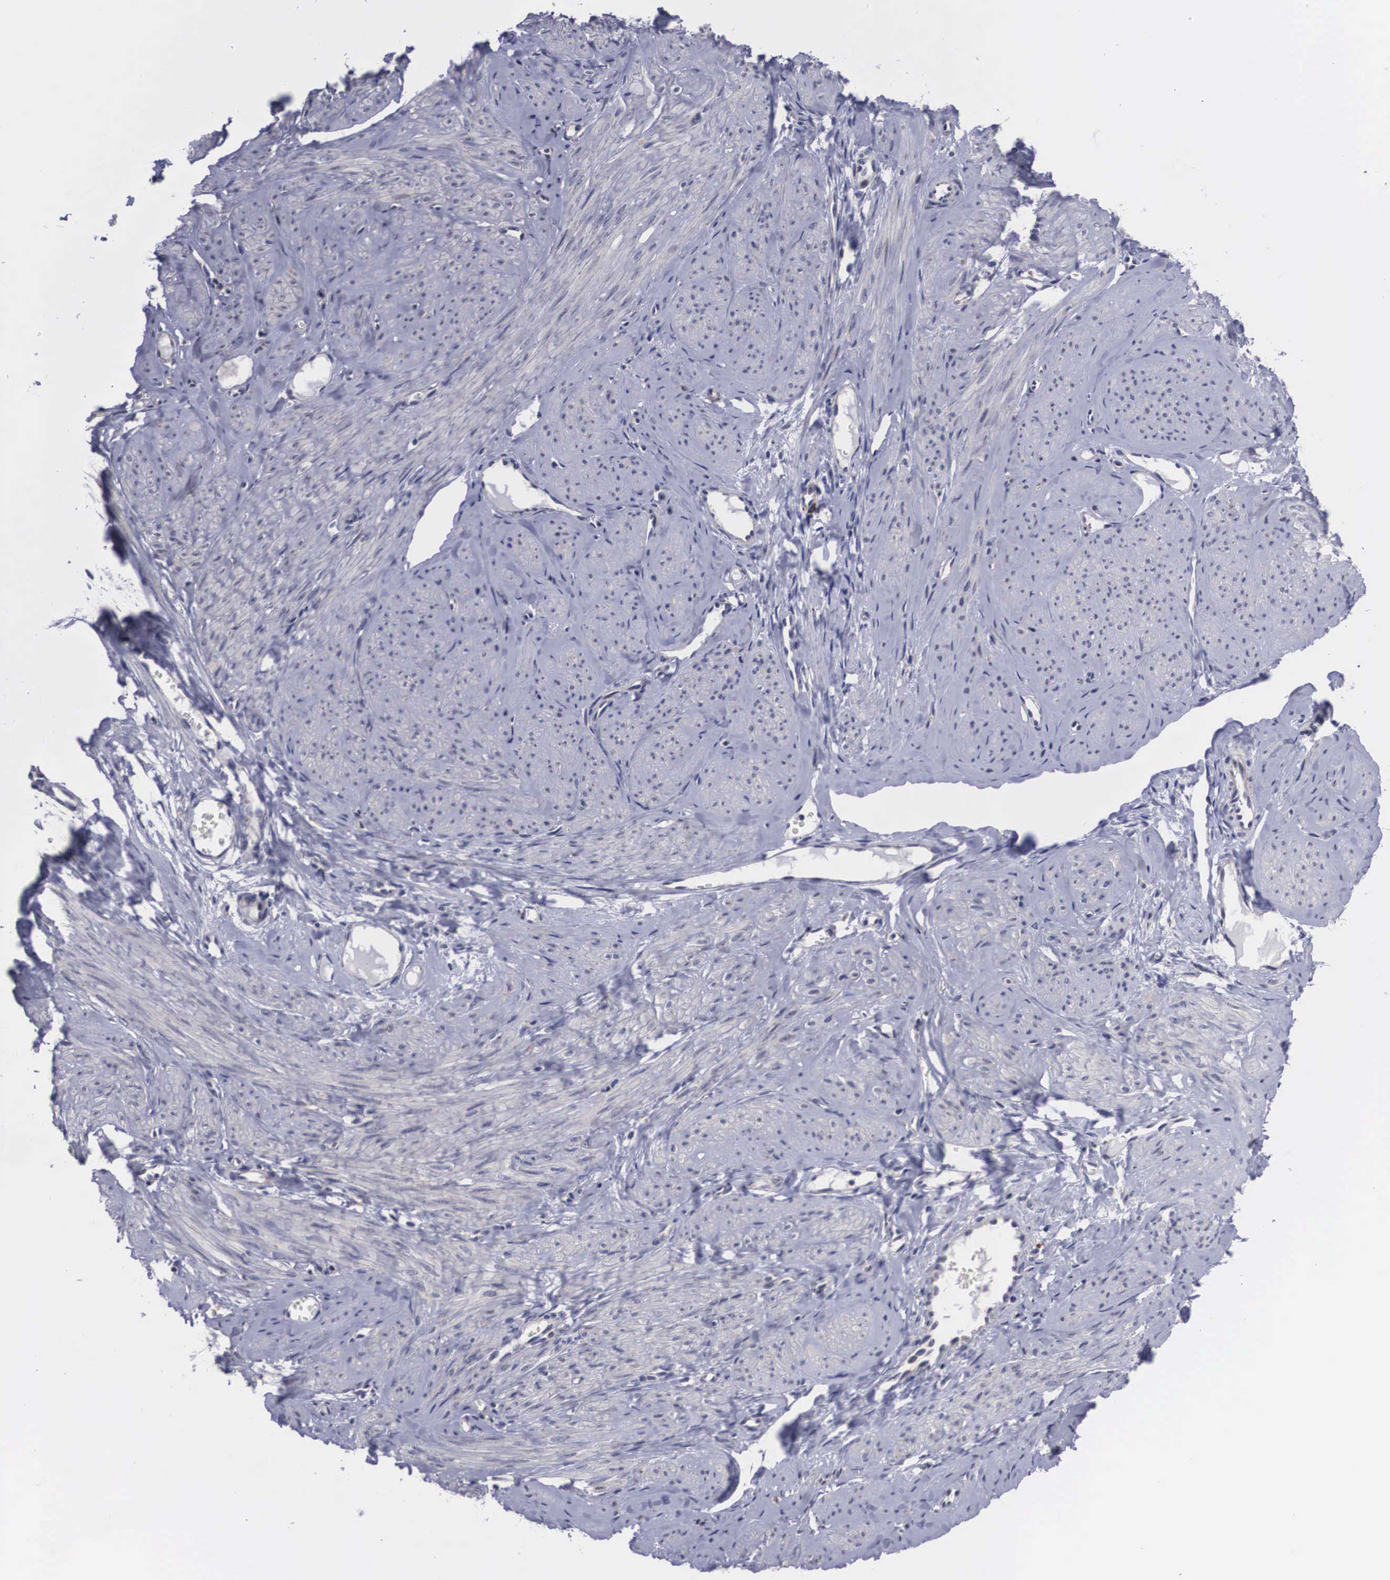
{"staining": {"intensity": "negative", "quantity": "none", "location": "none"}, "tissue": "smooth muscle", "cell_type": "Smooth muscle cells", "image_type": "normal", "snomed": [{"axis": "morphology", "description": "Normal tissue, NOS"}, {"axis": "topography", "description": "Uterus"}], "caption": "Smooth muscle cells show no significant protein expression in normal smooth muscle.", "gene": "CRELD2", "patient": {"sex": "female", "age": 45}}